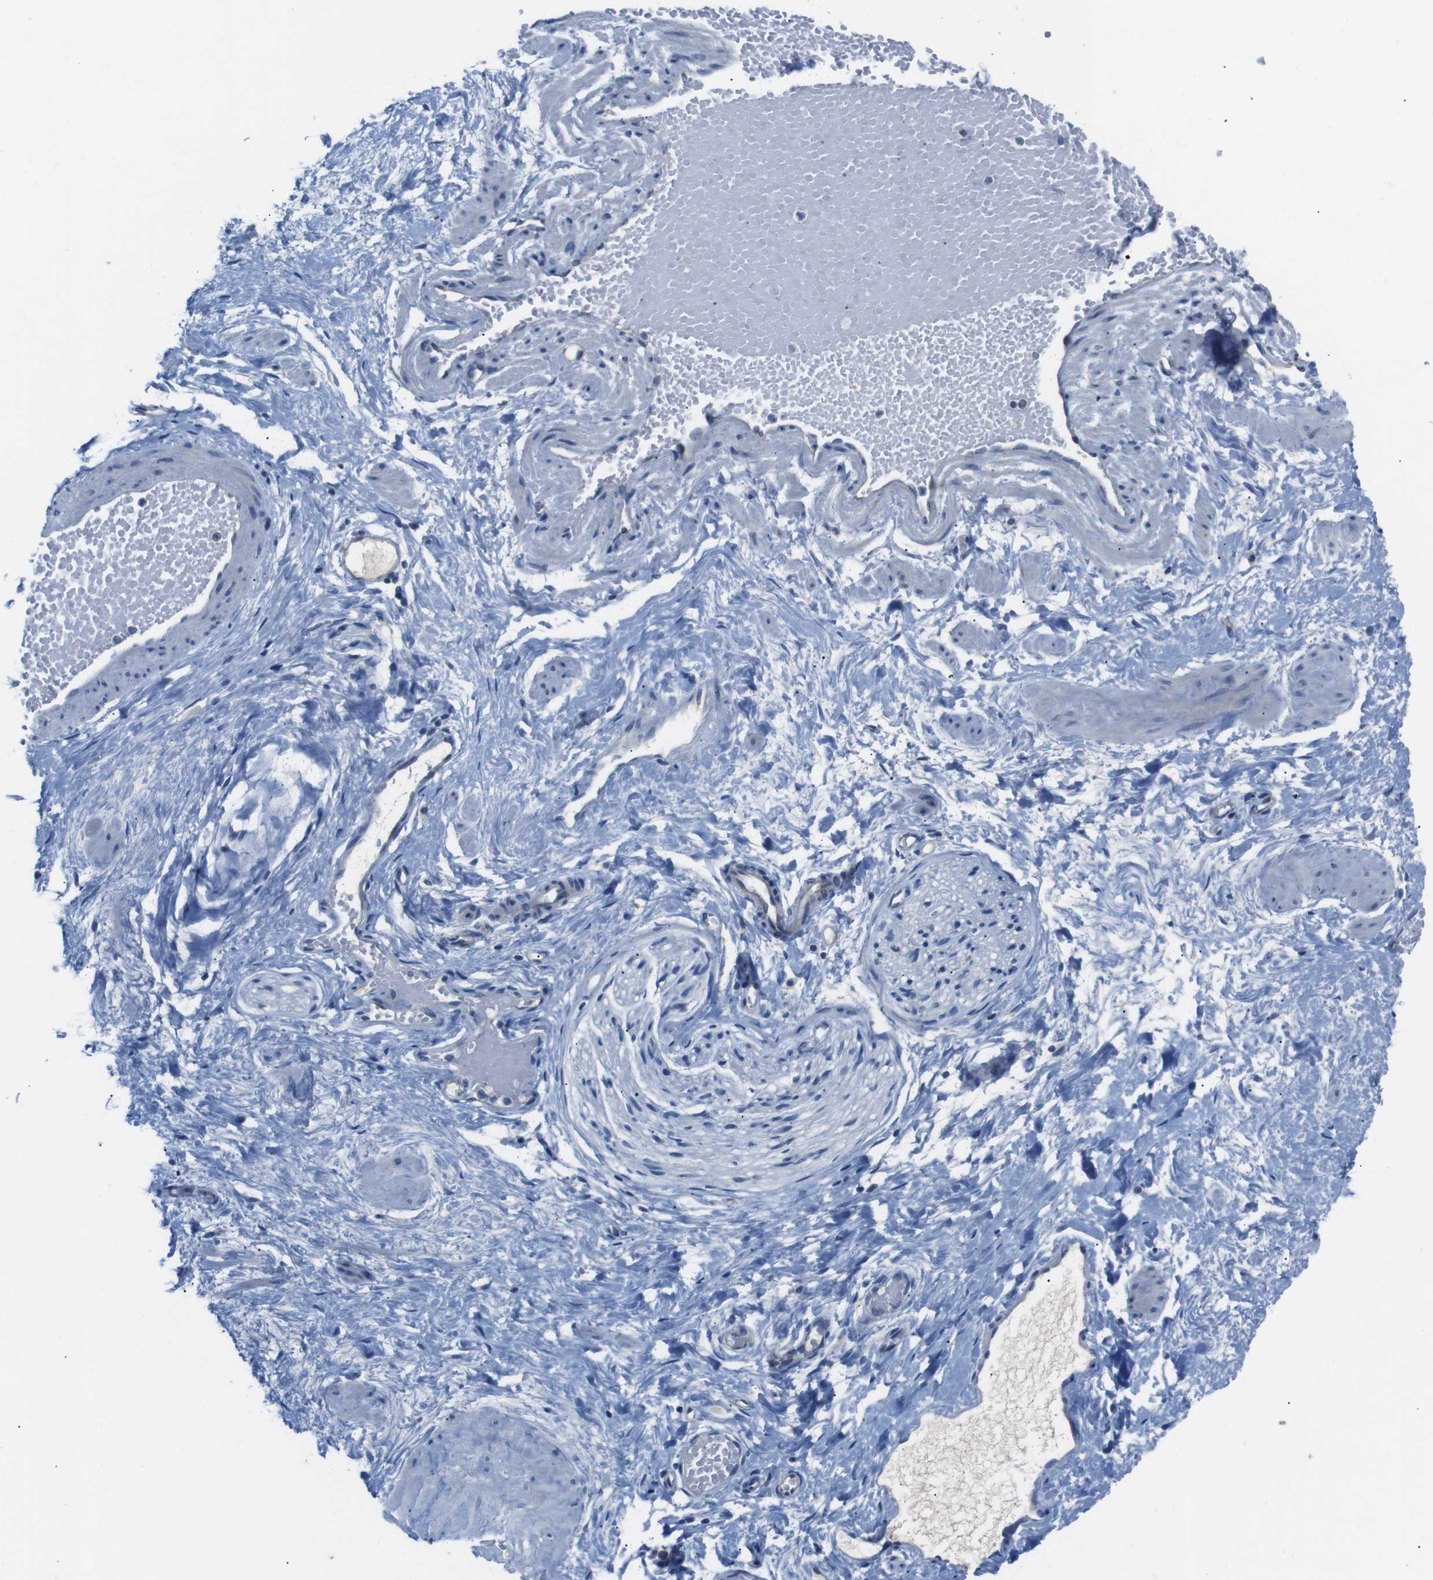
{"staining": {"intensity": "negative", "quantity": "none", "location": "none"}, "tissue": "adipose tissue", "cell_type": "Adipocytes", "image_type": "normal", "snomed": [{"axis": "morphology", "description": "Normal tissue, NOS"}, {"axis": "topography", "description": "Soft tissue"}, {"axis": "topography", "description": "Vascular tissue"}], "caption": "A high-resolution photomicrograph shows IHC staining of unremarkable adipose tissue, which displays no significant positivity in adipocytes. (DAB (3,3'-diaminobenzidine) immunohistochemistry, high magnification).", "gene": "DCP1A", "patient": {"sex": "female", "age": 35}}